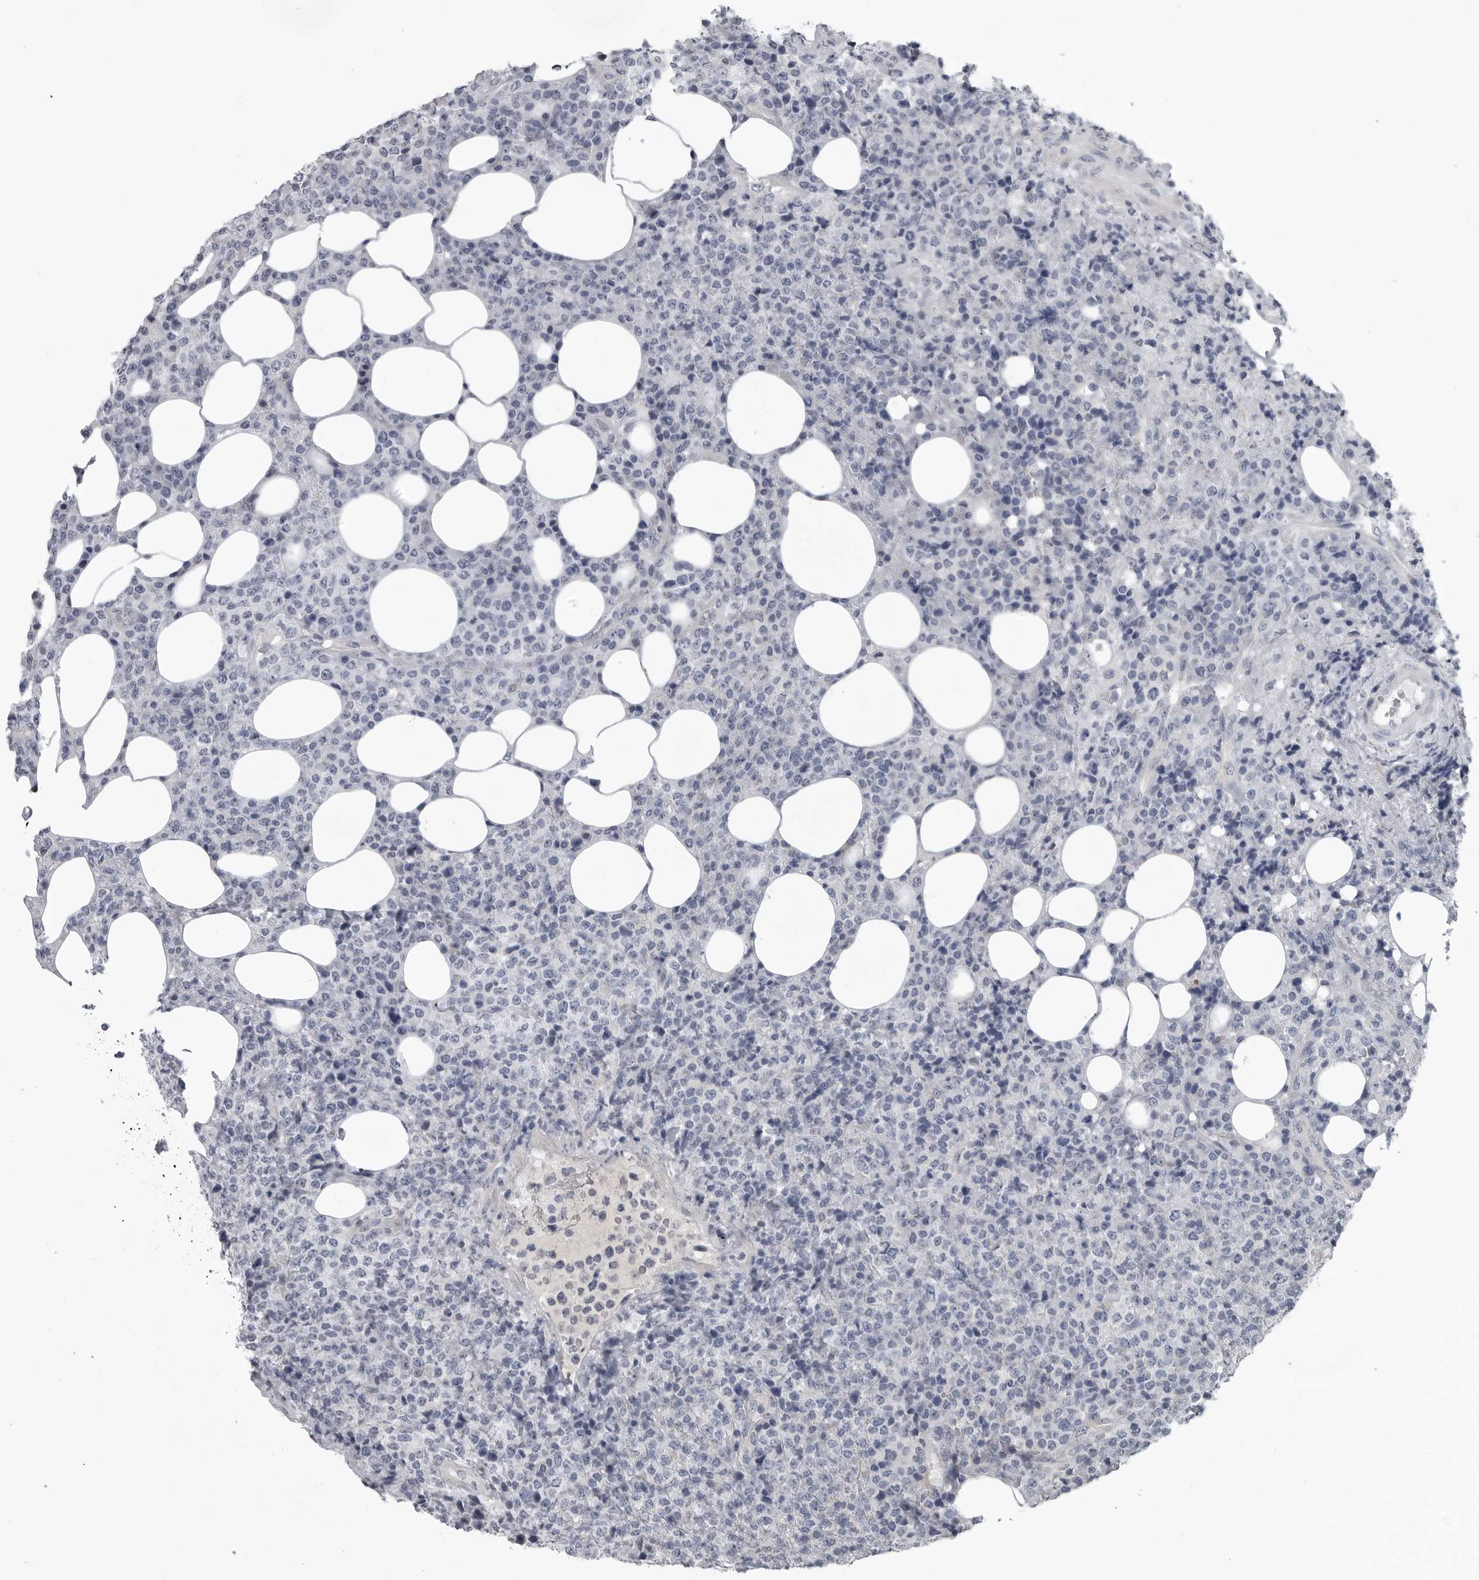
{"staining": {"intensity": "negative", "quantity": "none", "location": "none"}, "tissue": "lymphoma", "cell_type": "Tumor cells", "image_type": "cancer", "snomed": [{"axis": "morphology", "description": "Malignant lymphoma, non-Hodgkin's type, High grade"}, {"axis": "topography", "description": "Lymph node"}], "caption": "Tumor cells show no significant positivity in lymphoma.", "gene": "MYOC", "patient": {"sex": "male", "age": 13}}